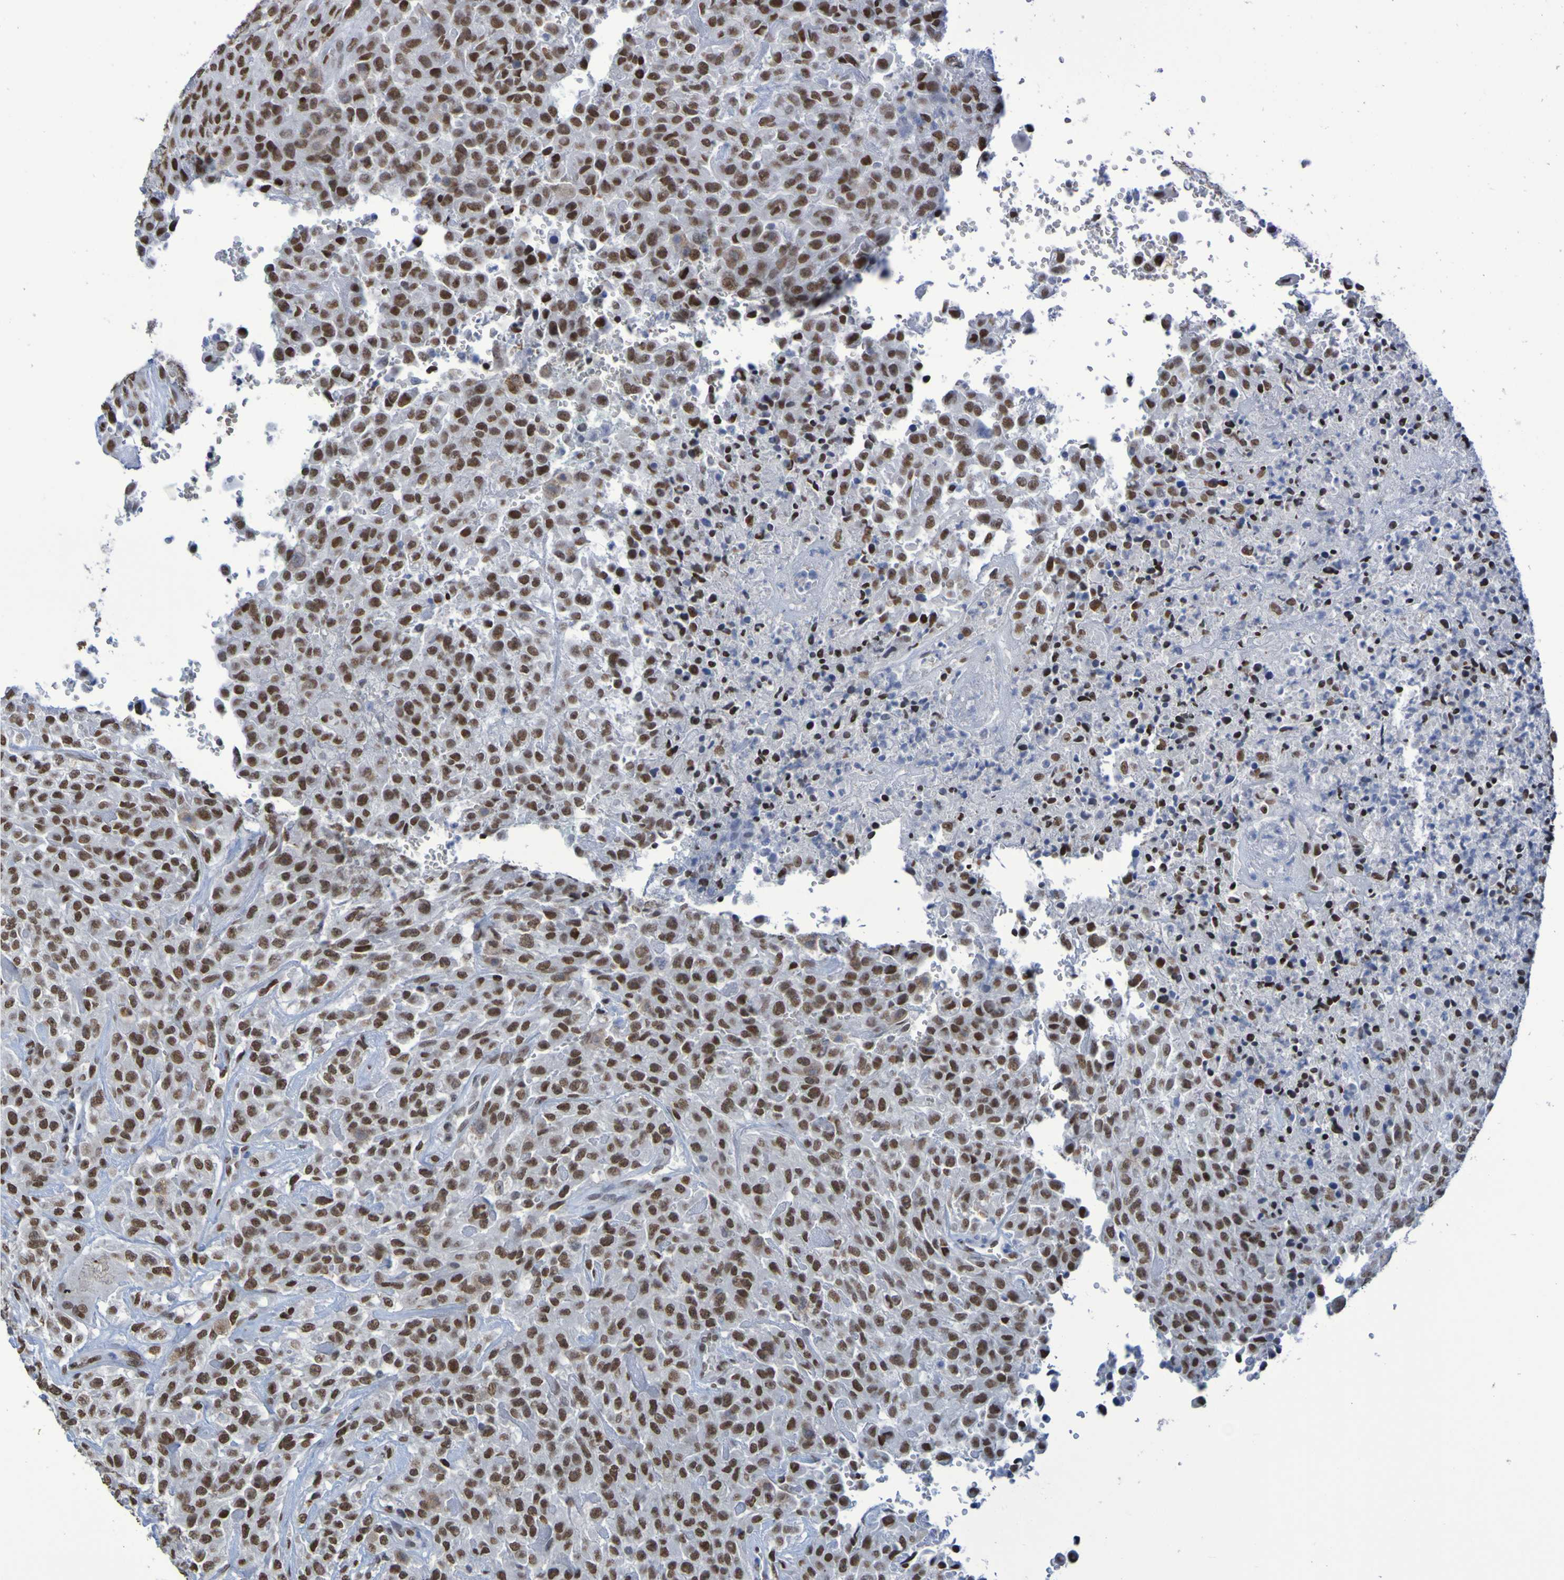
{"staining": {"intensity": "strong", "quantity": ">75%", "location": "nuclear"}, "tissue": "urothelial cancer", "cell_type": "Tumor cells", "image_type": "cancer", "snomed": [{"axis": "morphology", "description": "Urothelial carcinoma, High grade"}, {"axis": "topography", "description": "Urinary bladder"}], "caption": "Strong nuclear staining for a protein is identified in about >75% of tumor cells of urothelial carcinoma (high-grade) using IHC.", "gene": "MRTFB", "patient": {"sex": "male", "age": 46}}